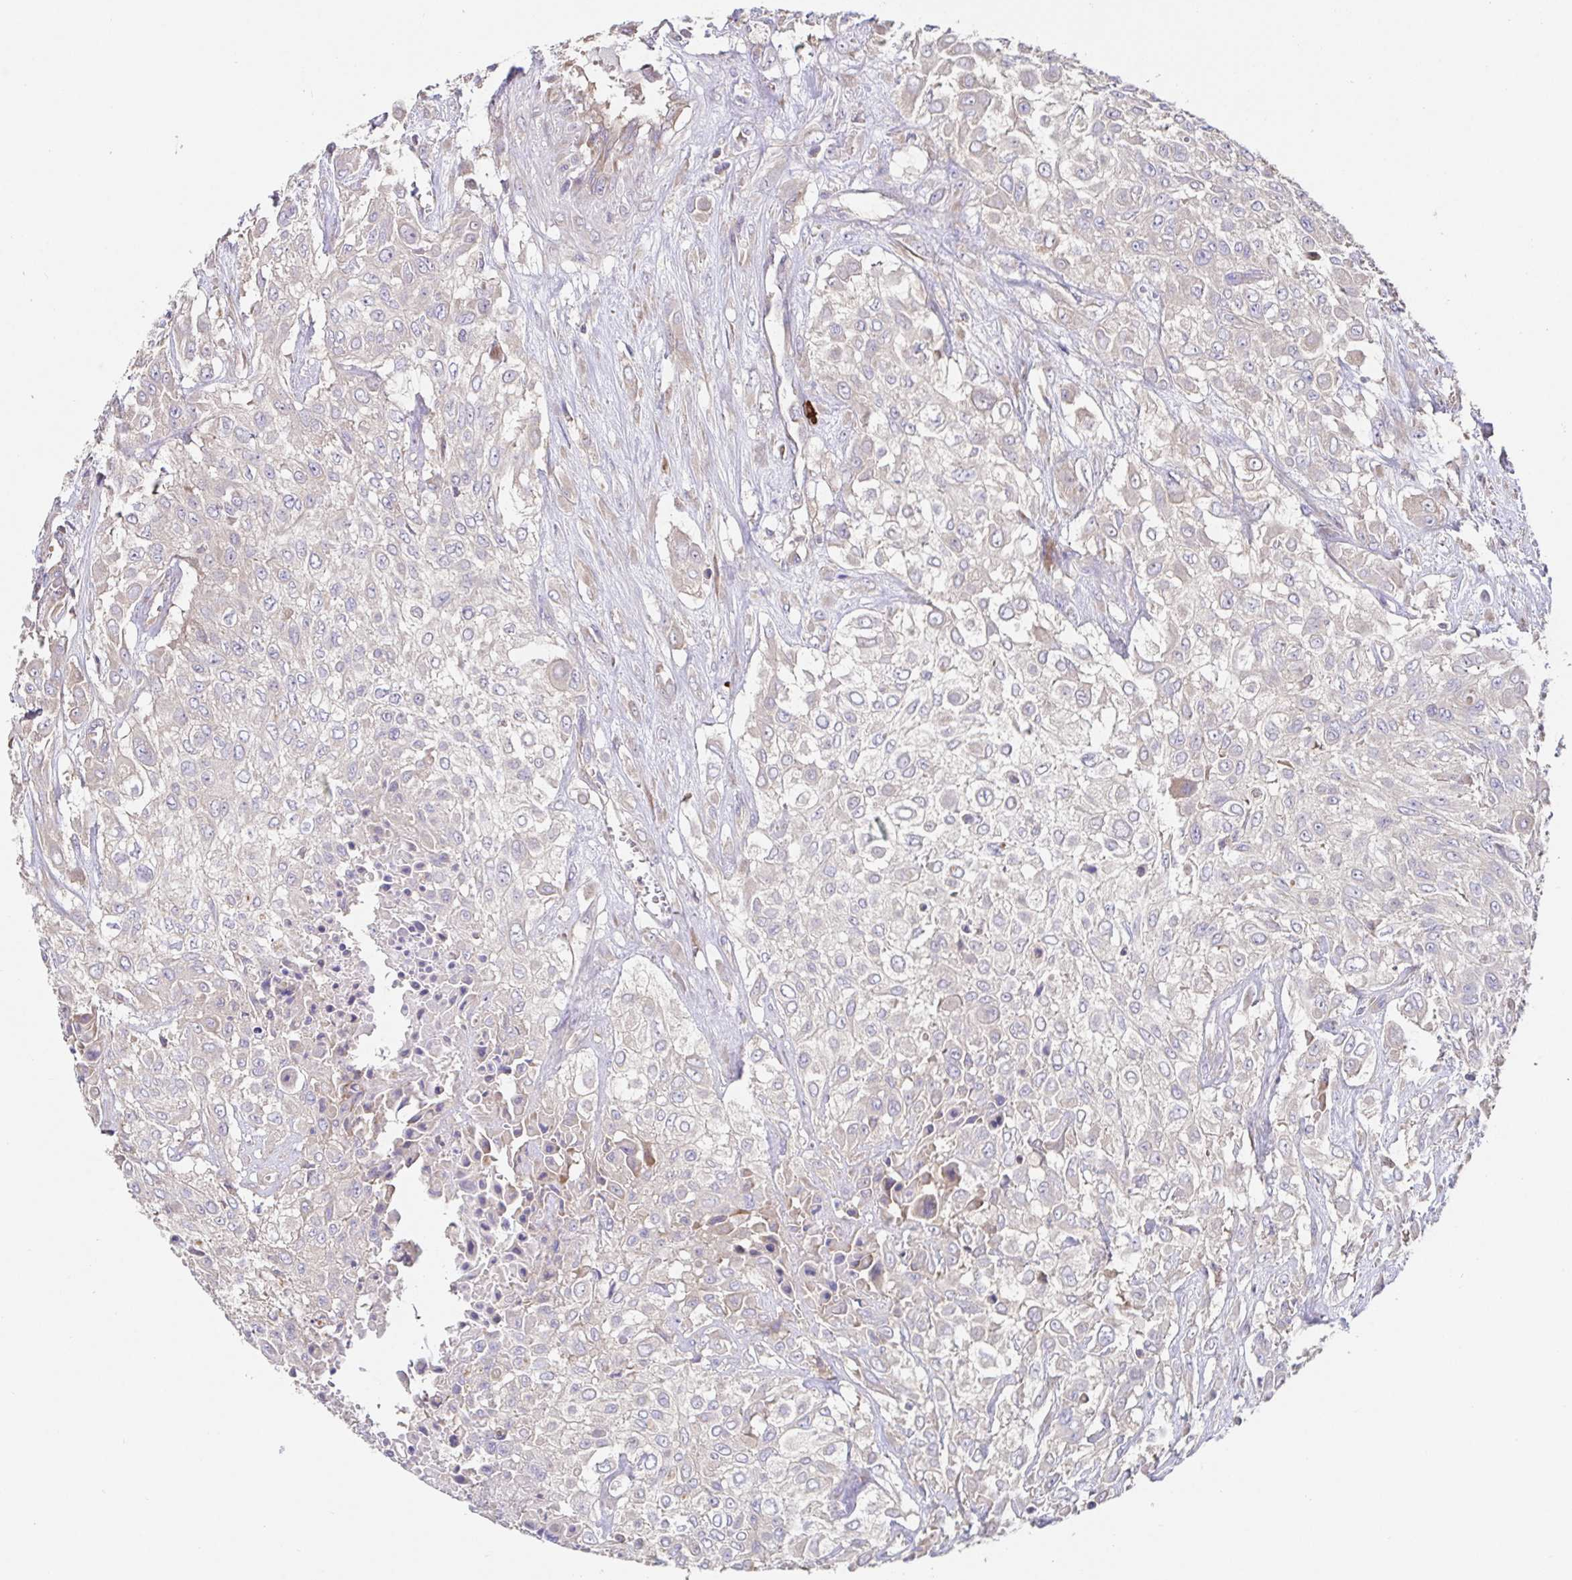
{"staining": {"intensity": "negative", "quantity": "none", "location": "none"}, "tissue": "urothelial cancer", "cell_type": "Tumor cells", "image_type": "cancer", "snomed": [{"axis": "morphology", "description": "Urothelial carcinoma, High grade"}, {"axis": "topography", "description": "Urinary bladder"}], "caption": "High-grade urothelial carcinoma was stained to show a protein in brown. There is no significant staining in tumor cells. (Stains: DAB (3,3'-diaminobenzidine) immunohistochemistry with hematoxylin counter stain, Microscopy: brightfield microscopy at high magnification).", "gene": "HAGH", "patient": {"sex": "male", "age": 57}}